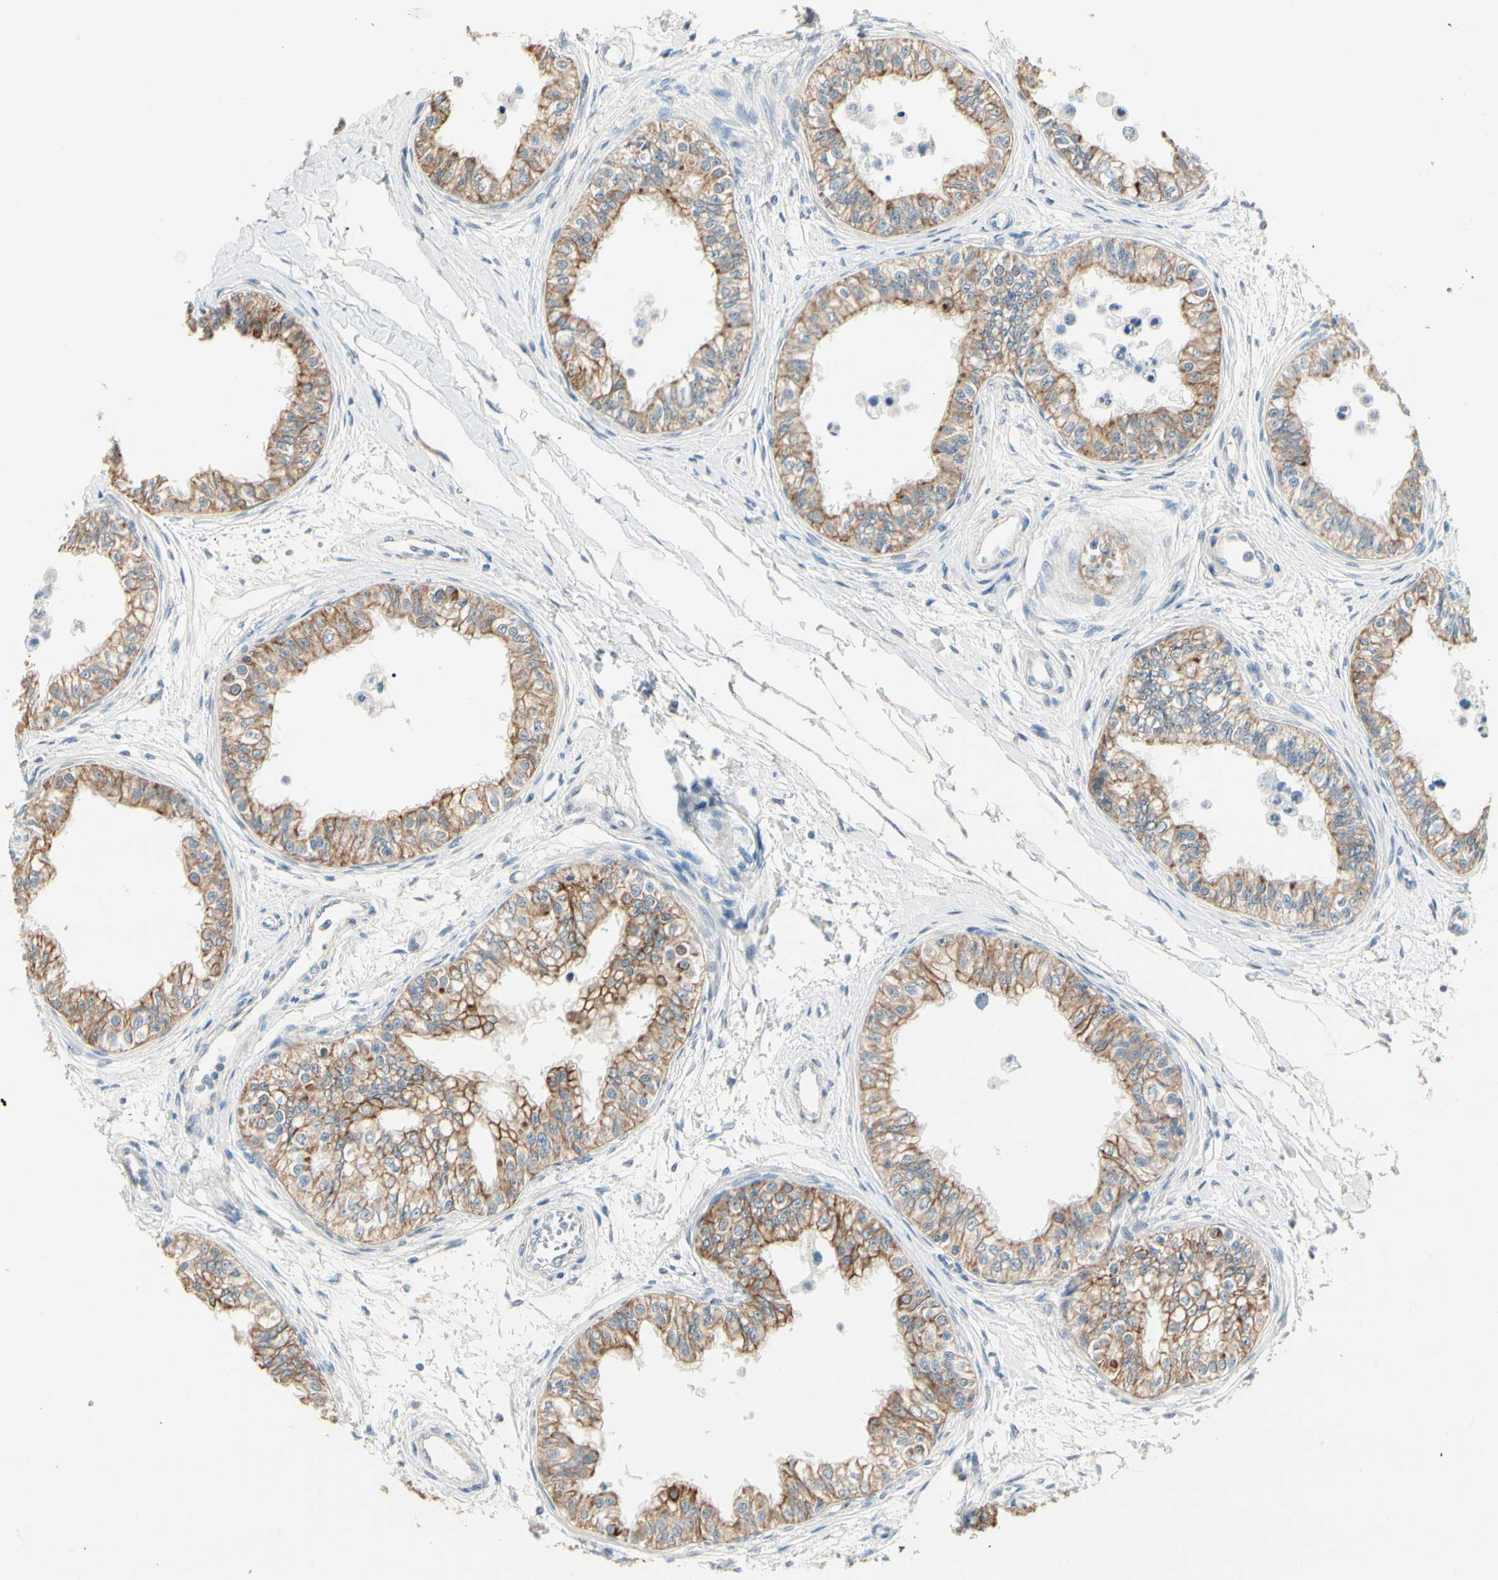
{"staining": {"intensity": "strong", "quantity": ">75%", "location": "cytoplasmic/membranous"}, "tissue": "epididymis", "cell_type": "Glandular cells", "image_type": "normal", "snomed": [{"axis": "morphology", "description": "Normal tissue, NOS"}, {"axis": "morphology", "description": "Adenocarcinoma, metastatic, NOS"}, {"axis": "topography", "description": "Testis"}, {"axis": "topography", "description": "Epididymis"}], "caption": "Epididymis stained with immunohistochemistry (IHC) demonstrates strong cytoplasmic/membranous staining in approximately >75% of glandular cells.", "gene": "DUSP12", "patient": {"sex": "male", "age": 26}}